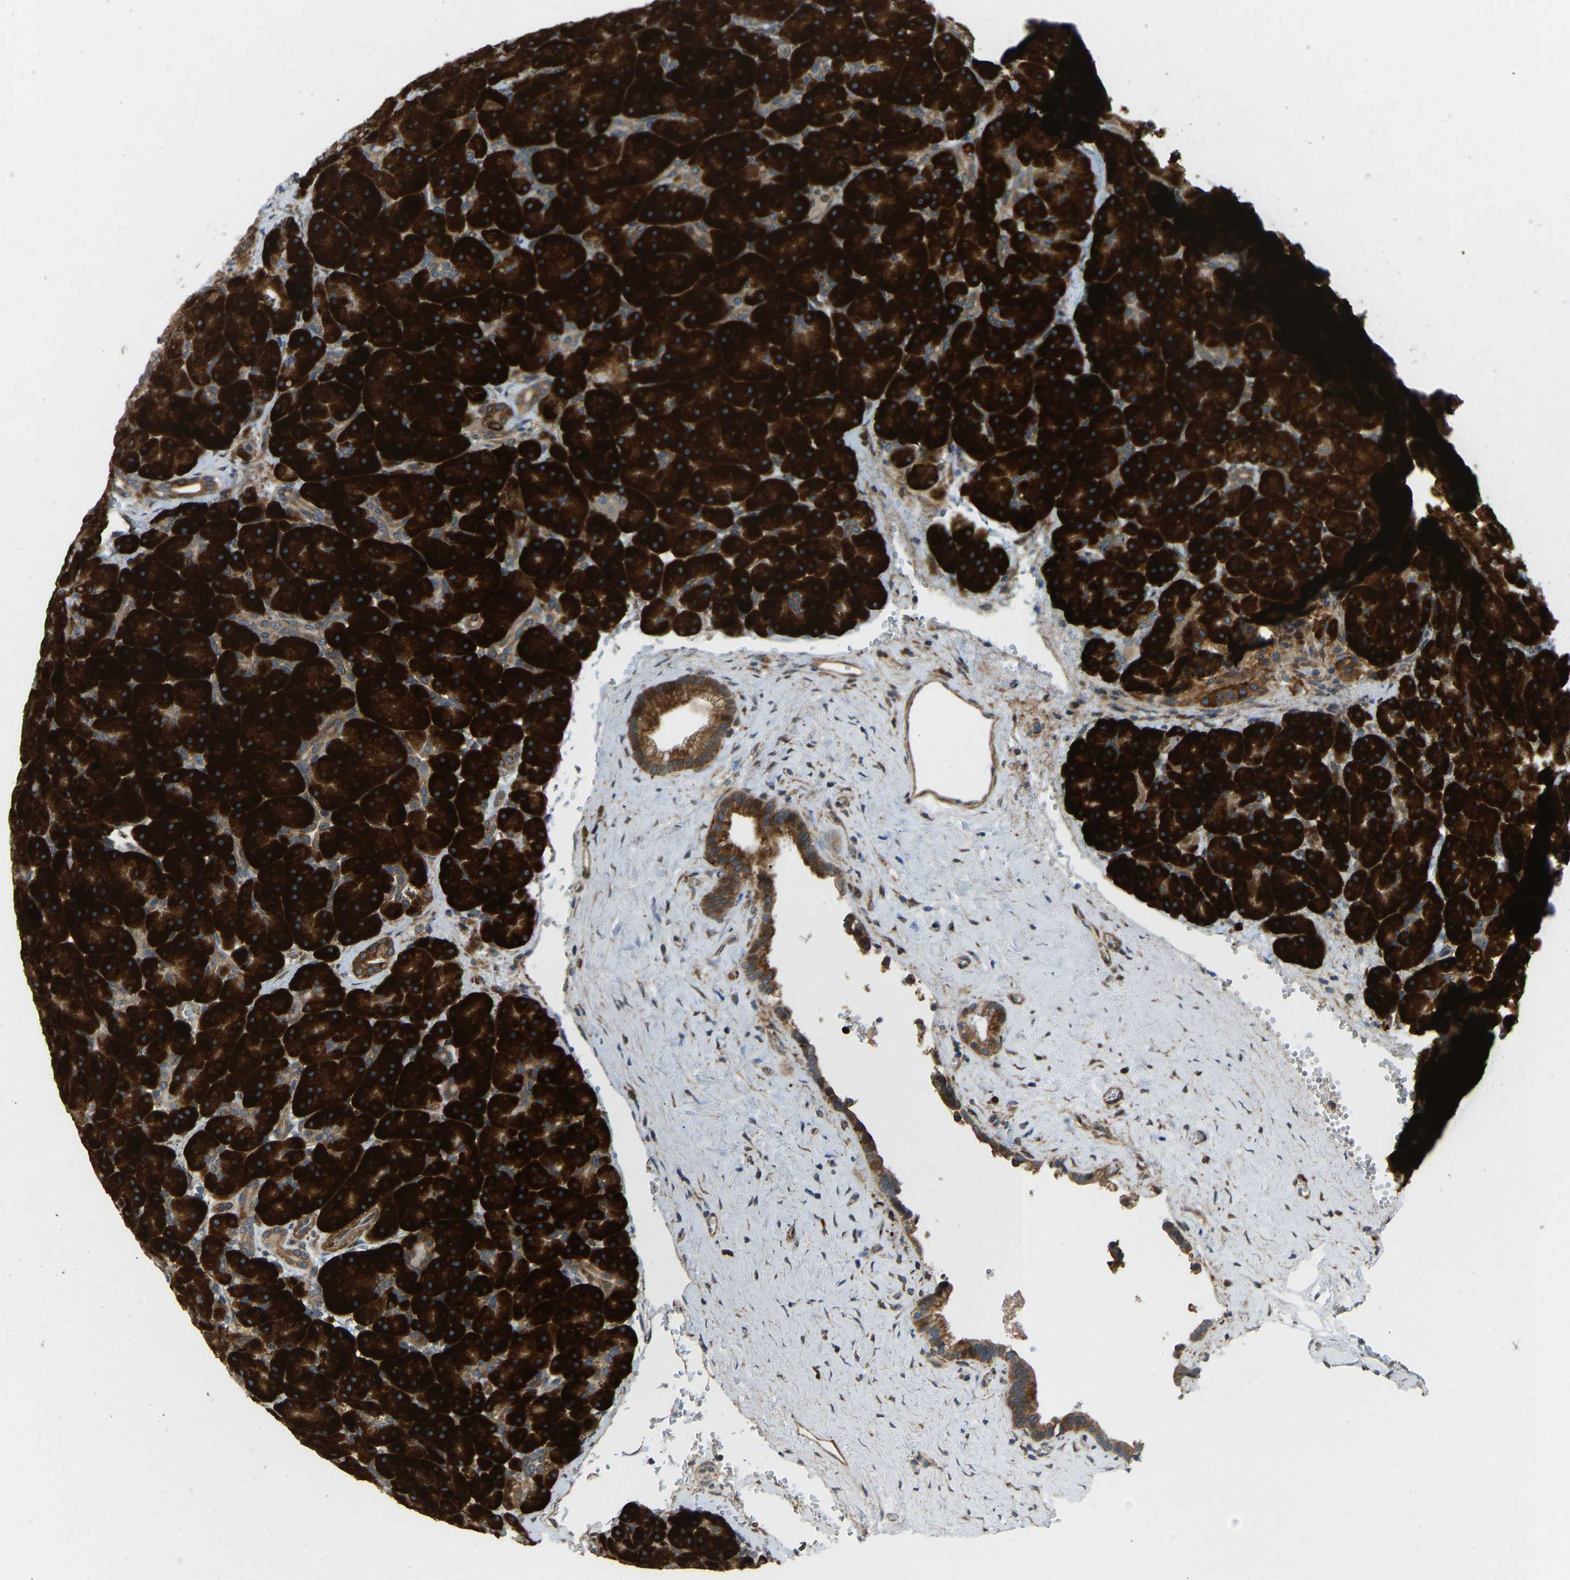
{"staining": {"intensity": "strong", "quantity": ">75%", "location": "cytoplasmic/membranous"}, "tissue": "pancreas", "cell_type": "Exocrine glandular cells", "image_type": "normal", "snomed": [{"axis": "morphology", "description": "Normal tissue, NOS"}, {"axis": "topography", "description": "Pancreas"}], "caption": "Immunohistochemical staining of benign pancreas shows strong cytoplasmic/membranous protein expression in about >75% of exocrine glandular cells.", "gene": "OS9", "patient": {"sex": "male", "age": 66}}